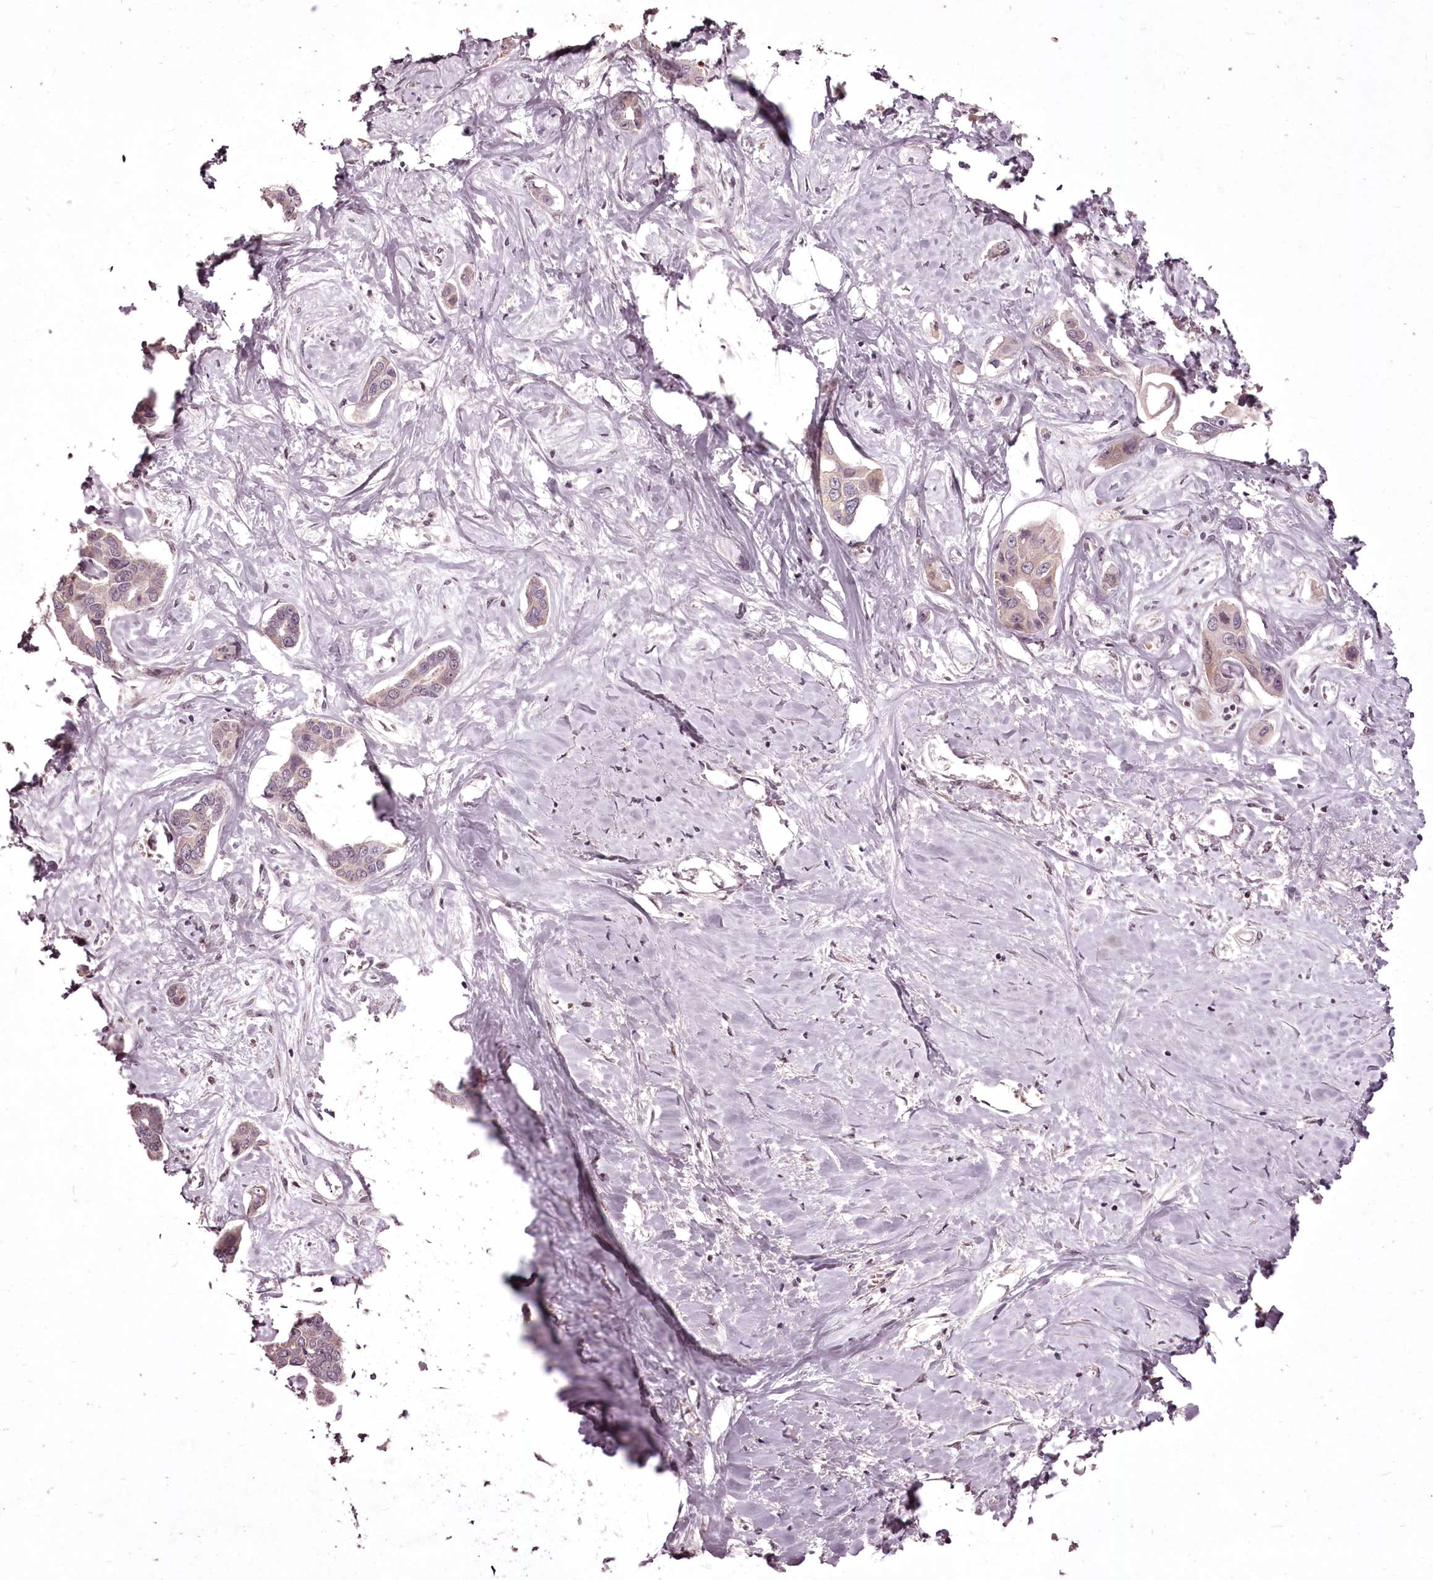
{"staining": {"intensity": "weak", "quantity": "<25%", "location": "cytoplasmic/membranous,nuclear"}, "tissue": "liver cancer", "cell_type": "Tumor cells", "image_type": "cancer", "snomed": [{"axis": "morphology", "description": "Cholangiocarcinoma"}, {"axis": "topography", "description": "Liver"}], "caption": "Tumor cells are negative for protein expression in human liver cholangiocarcinoma.", "gene": "ADRA1D", "patient": {"sex": "male", "age": 59}}